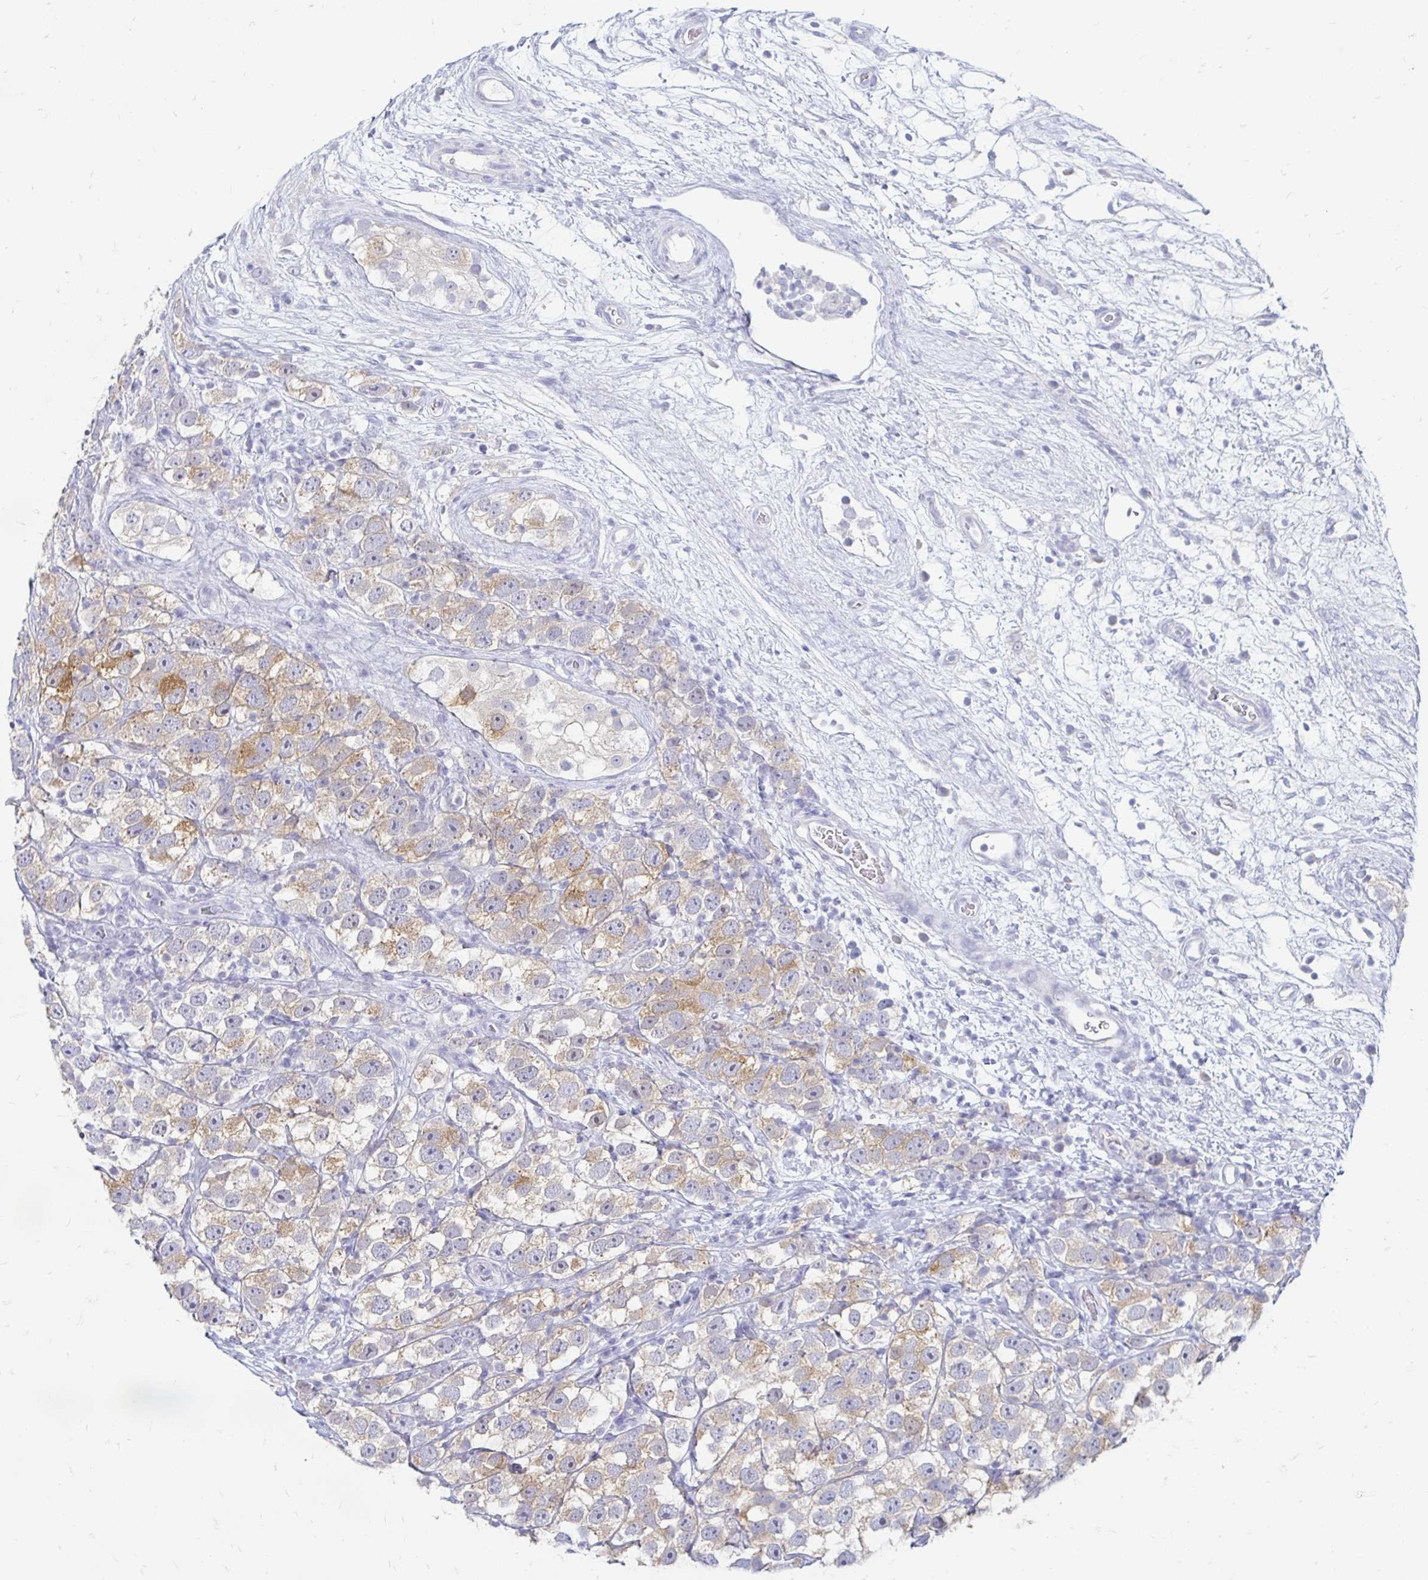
{"staining": {"intensity": "moderate", "quantity": ">75%", "location": "cytoplasmic/membranous"}, "tissue": "testis cancer", "cell_type": "Tumor cells", "image_type": "cancer", "snomed": [{"axis": "morphology", "description": "Seminoma, NOS"}, {"axis": "topography", "description": "Testis"}], "caption": "Testis seminoma stained for a protein shows moderate cytoplasmic/membranous positivity in tumor cells.", "gene": "PEG10", "patient": {"sex": "male", "age": 26}}